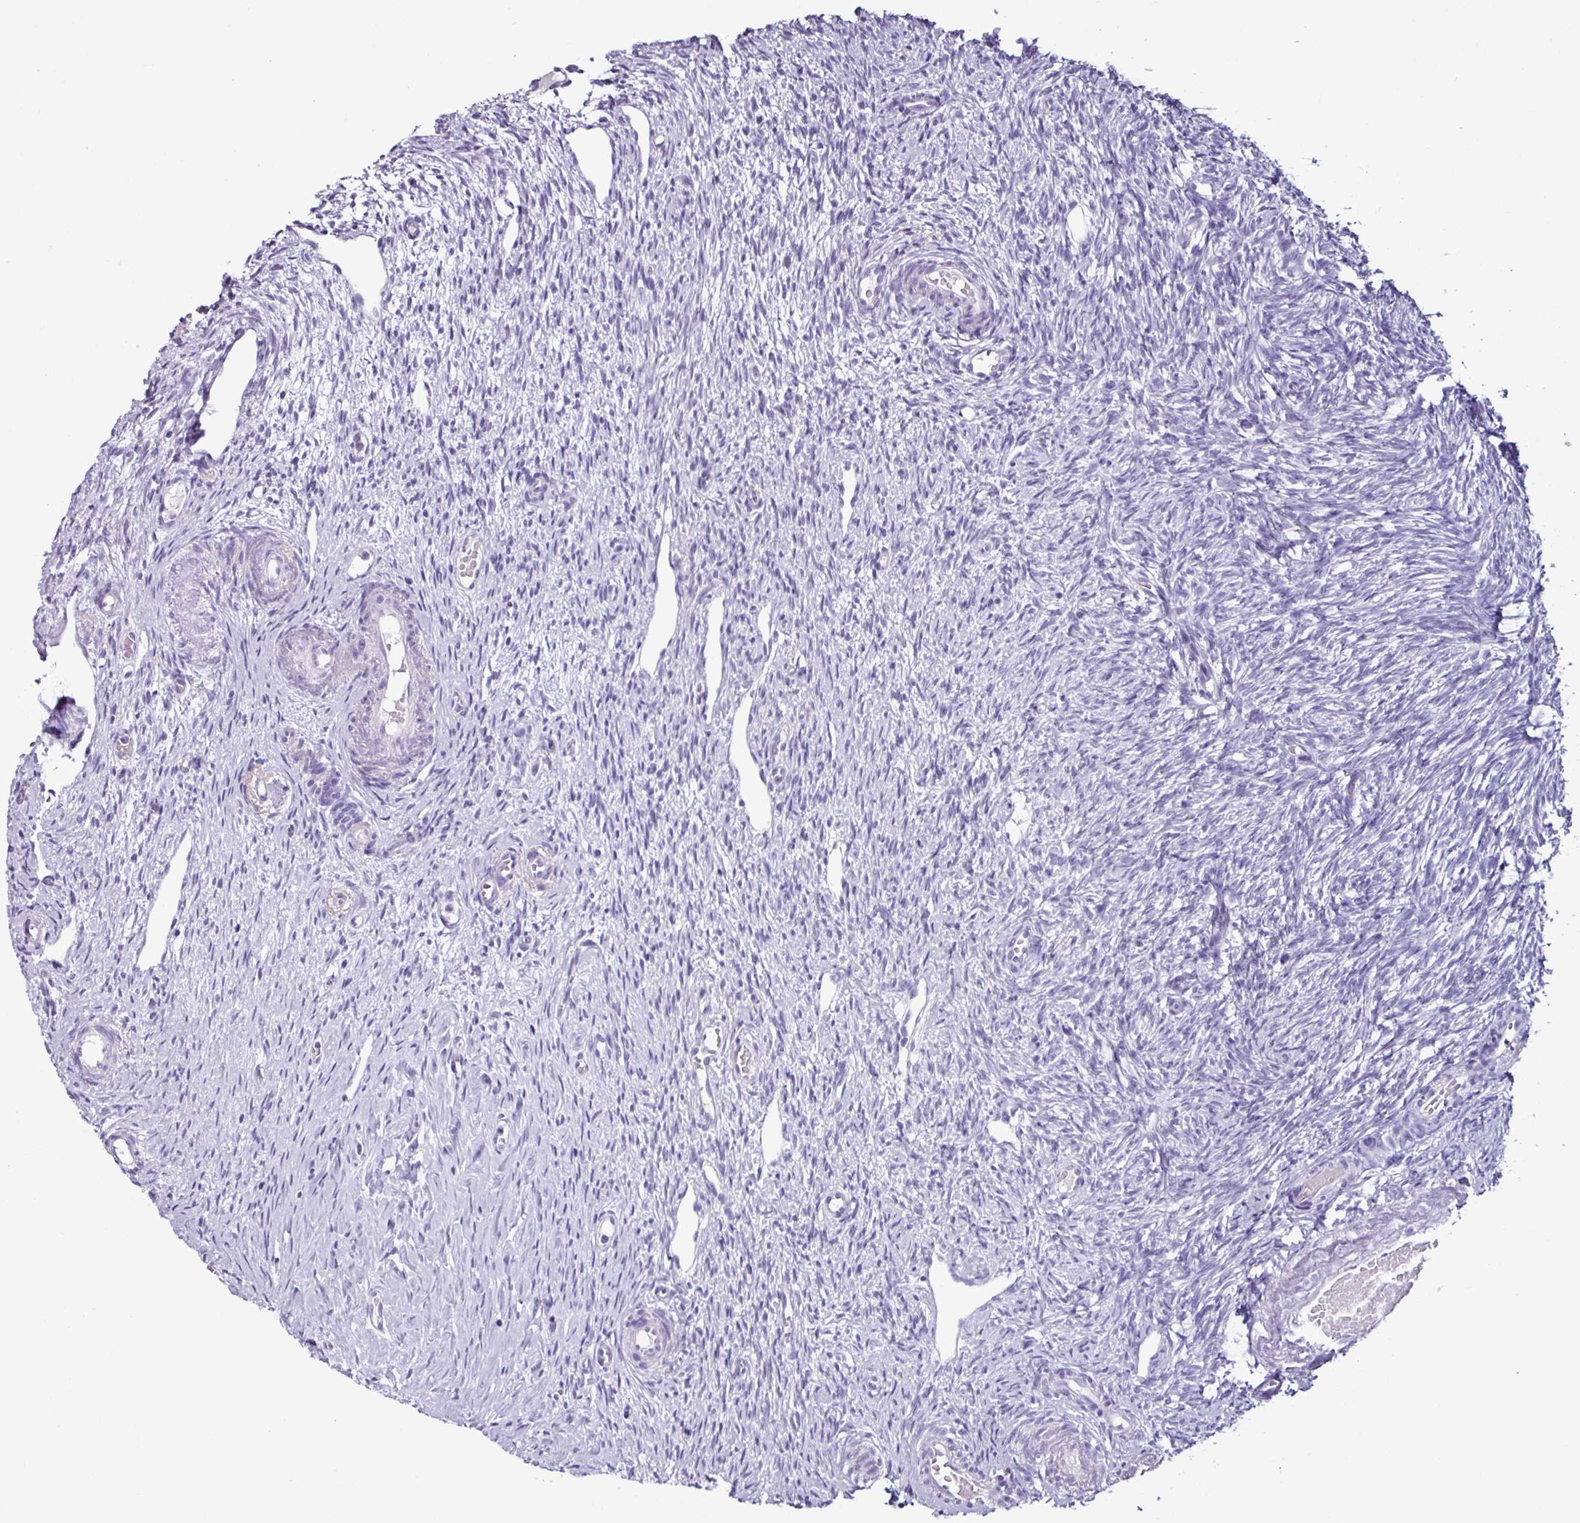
{"staining": {"intensity": "negative", "quantity": "none", "location": "none"}, "tissue": "ovary", "cell_type": "Ovarian stroma cells", "image_type": "normal", "snomed": [{"axis": "morphology", "description": "Normal tissue, NOS"}, {"axis": "topography", "description": "Ovary"}], "caption": "The histopathology image displays no staining of ovarian stroma cells in normal ovary.", "gene": "GLP2R", "patient": {"sex": "female", "age": 51}}